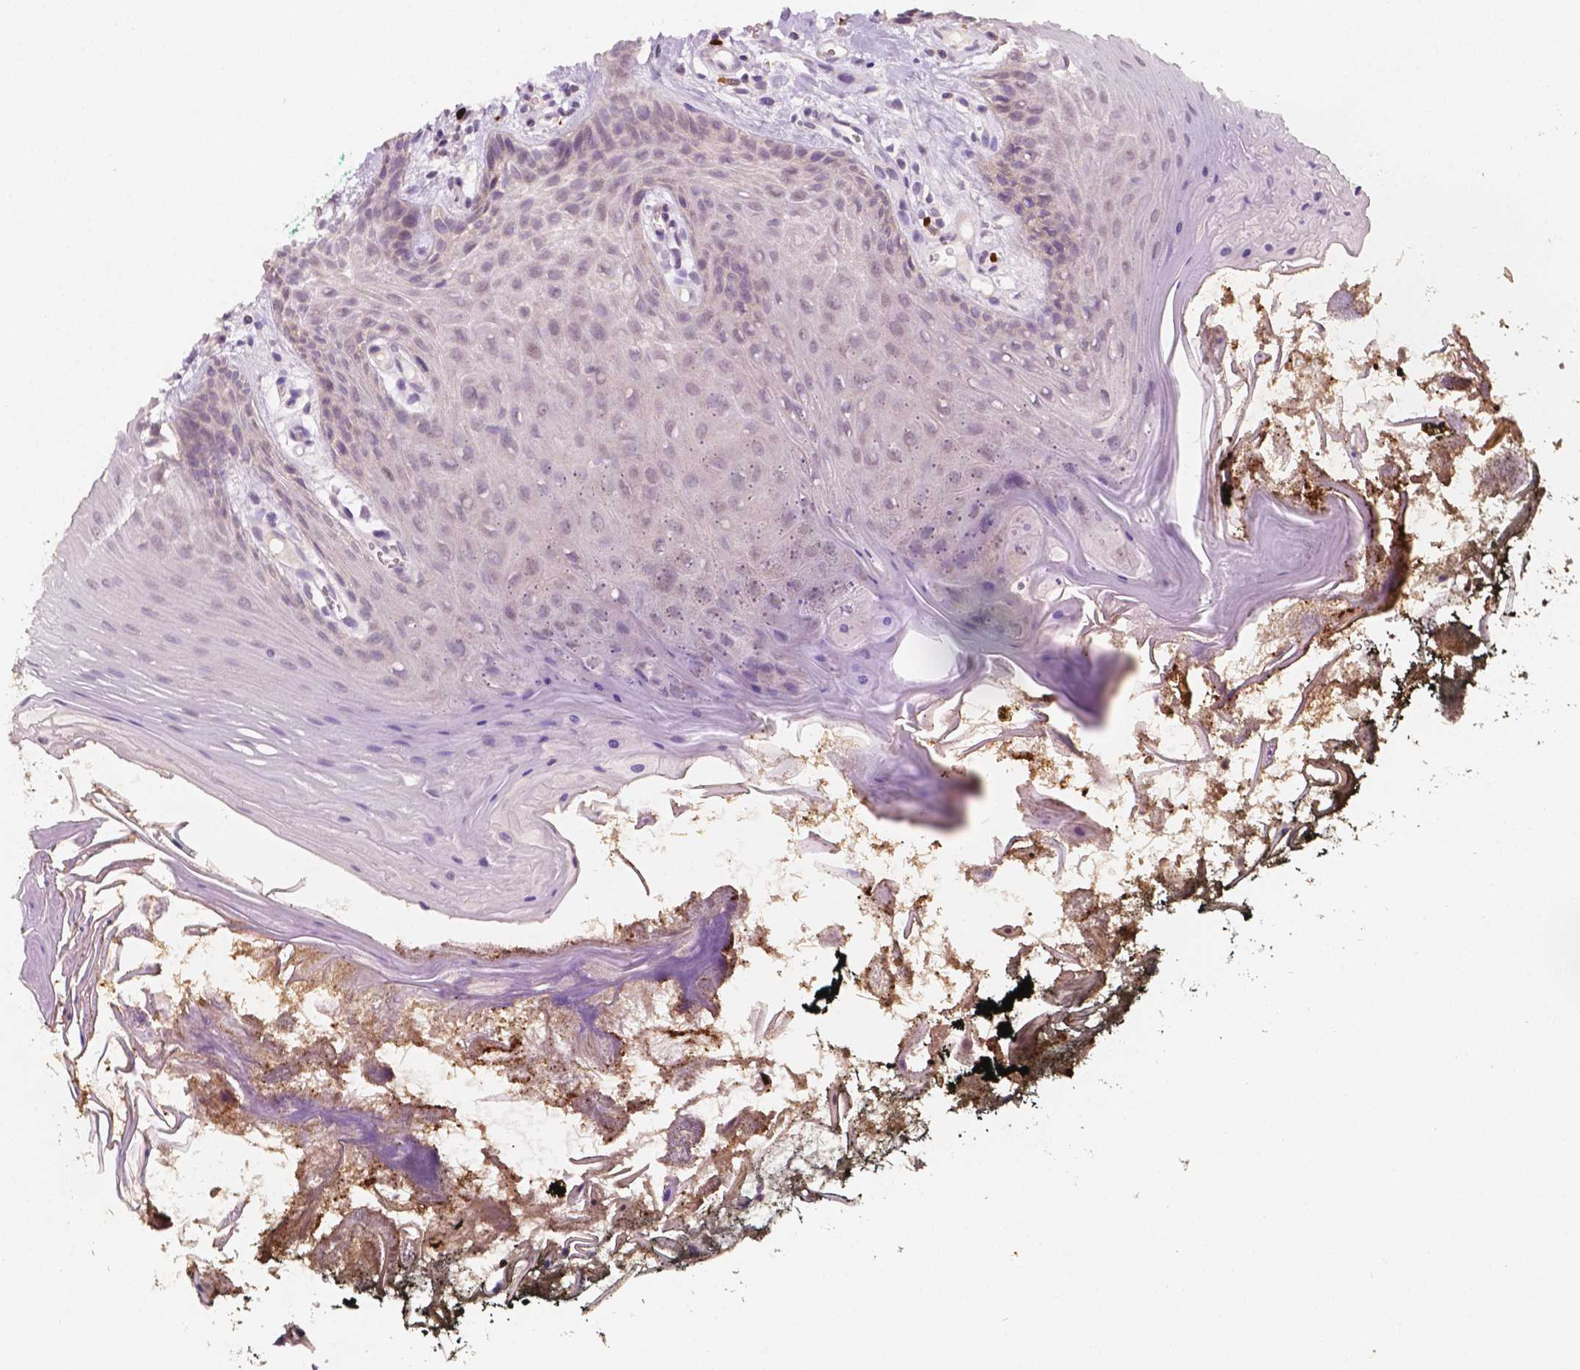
{"staining": {"intensity": "negative", "quantity": "none", "location": "none"}, "tissue": "oral mucosa", "cell_type": "Squamous epithelial cells", "image_type": "normal", "snomed": [{"axis": "morphology", "description": "Normal tissue, NOS"}, {"axis": "topography", "description": "Oral tissue"}], "caption": "Squamous epithelial cells are negative for brown protein staining in unremarkable oral mucosa. (Immunohistochemistry (ihc), brightfield microscopy, high magnification).", "gene": "SIRT2", "patient": {"sex": "male", "age": 9}}